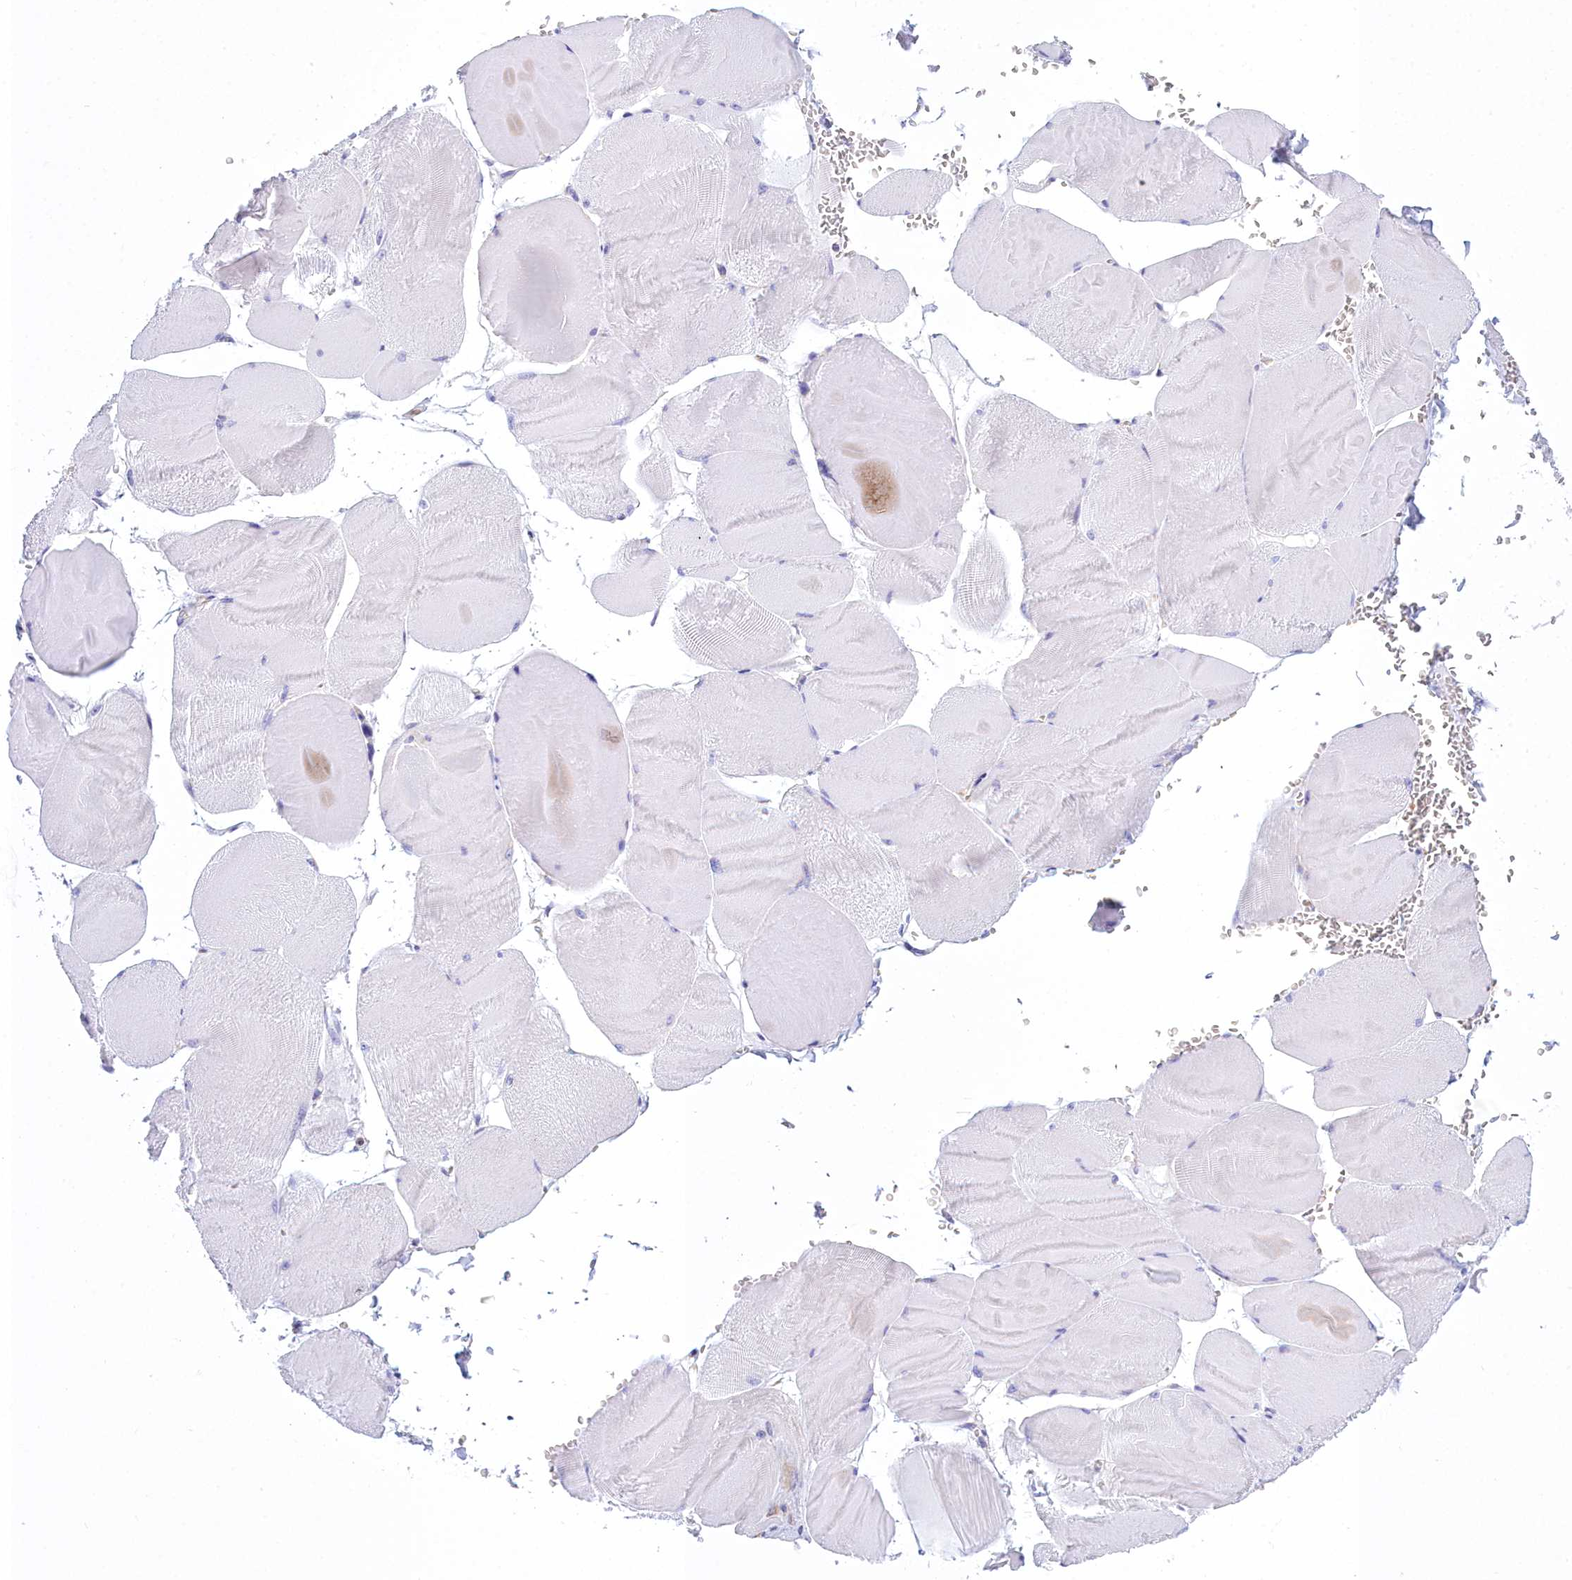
{"staining": {"intensity": "weak", "quantity": "<25%", "location": "cytoplasmic/membranous"}, "tissue": "skeletal muscle", "cell_type": "Myocytes", "image_type": "normal", "snomed": [{"axis": "morphology", "description": "Normal tissue, NOS"}, {"axis": "morphology", "description": "Basal cell carcinoma"}, {"axis": "topography", "description": "Skeletal muscle"}], "caption": "This is an immunohistochemistry histopathology image of normal skeletal muscle. There is no positivity in myocytes.", "gene": "HM13", "patient": {"sex": "female", "age": 64}}